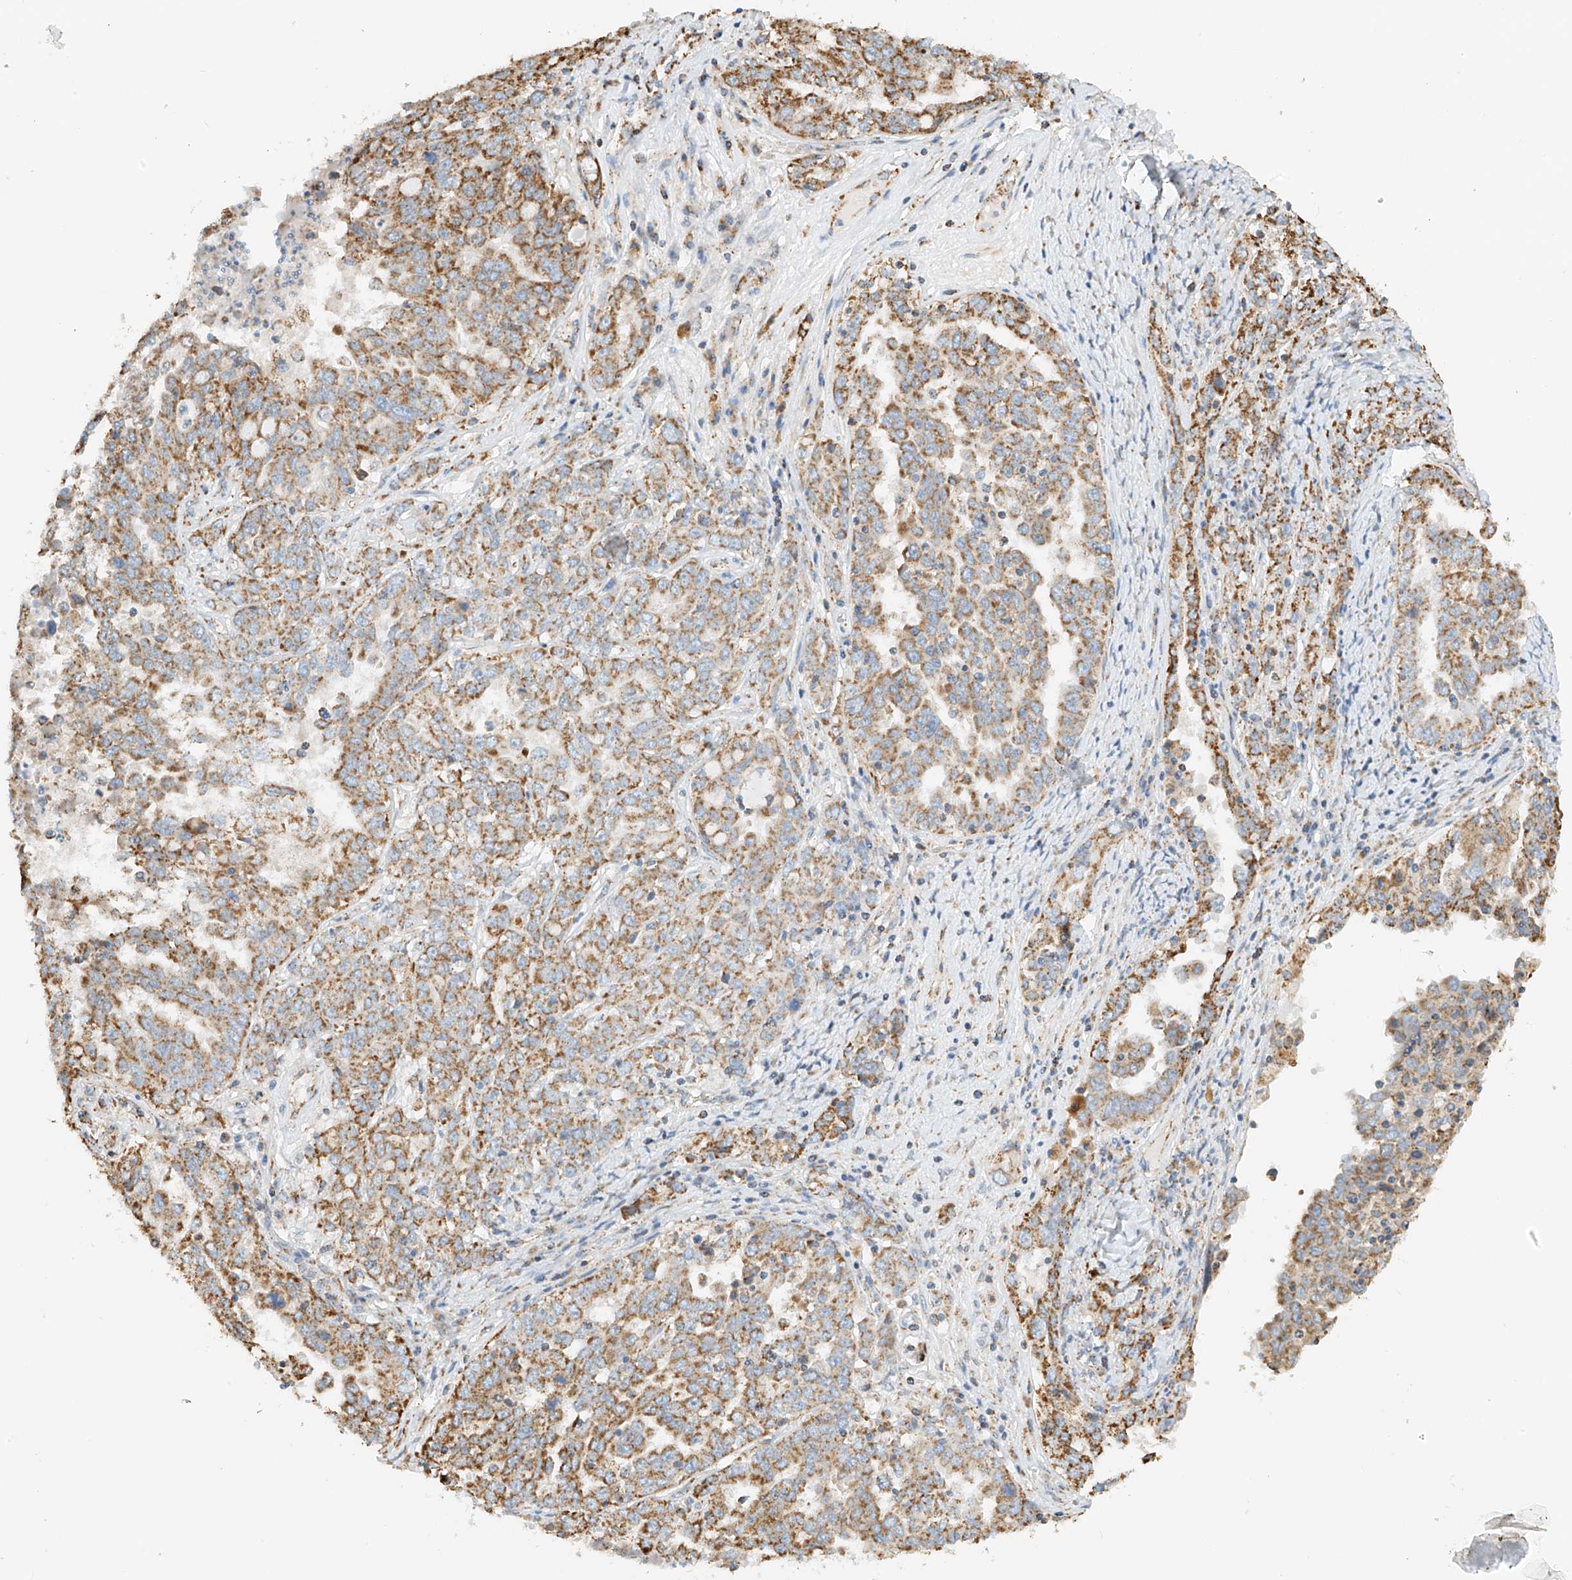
{"staining": {"intensity": "moderate", "quantity": ">75%", "location": "cytoplasmic/membranous"}, "tissue": "ovarian cancer", "cell_type": "Tumor cells", "image_type": "cancer", "snomed": [{"axis": "morphology", "description": "Carcinoma, endometroid"}, {"axis": "topography", "description": "Ovary"}], "caption": "Ovarian cancer (endometroid carcinoma) was stained to show a protein in brown. There is medium levels of moderate cytoplasmic/membranous staining in about >75% of tumor cells.", "gene": "YIPF7", "patient": {"sex": "female", "age": 62}}